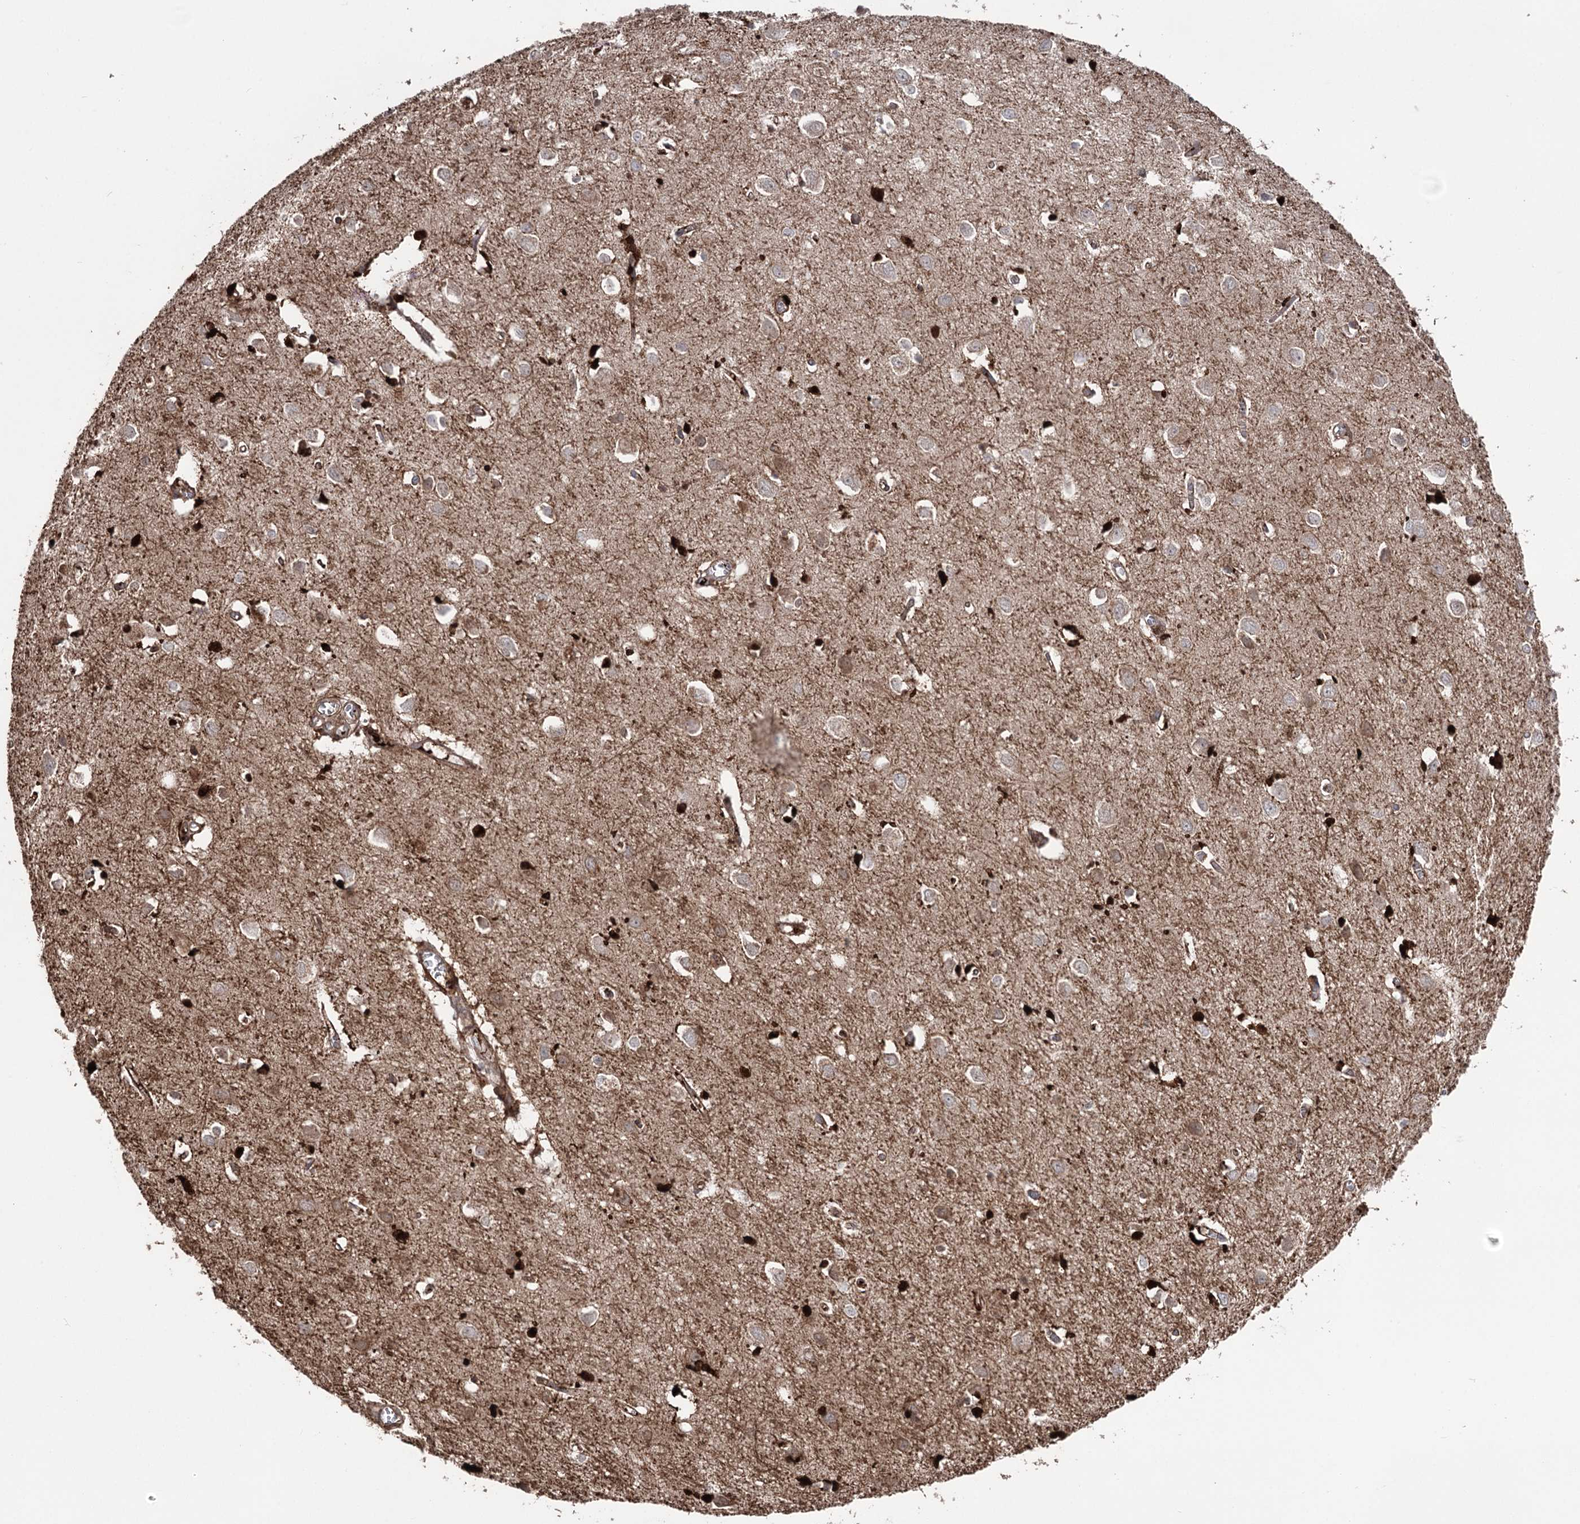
{"staining": {"intensity": "moderate", "quantity": "25%-75%", "location": "cytoplasmic/membranous"}, "tissue": "cerebral cortex", "cell_type": "Endothelial cells", "image_type": "normal", "snomed": [{"axis": "morphology", "description": "Normal tissue, NOS"}, {"axis": "topography", "description": "Cerebral cortex"}], "caption": "Protein staining displays moderate cytoplasmic/membranous staining in about 25%-75% of endothelial cells in benign cerebral cortex.", "gene": "OTUD1", "patient": {"sex": "female", "age": 64}}